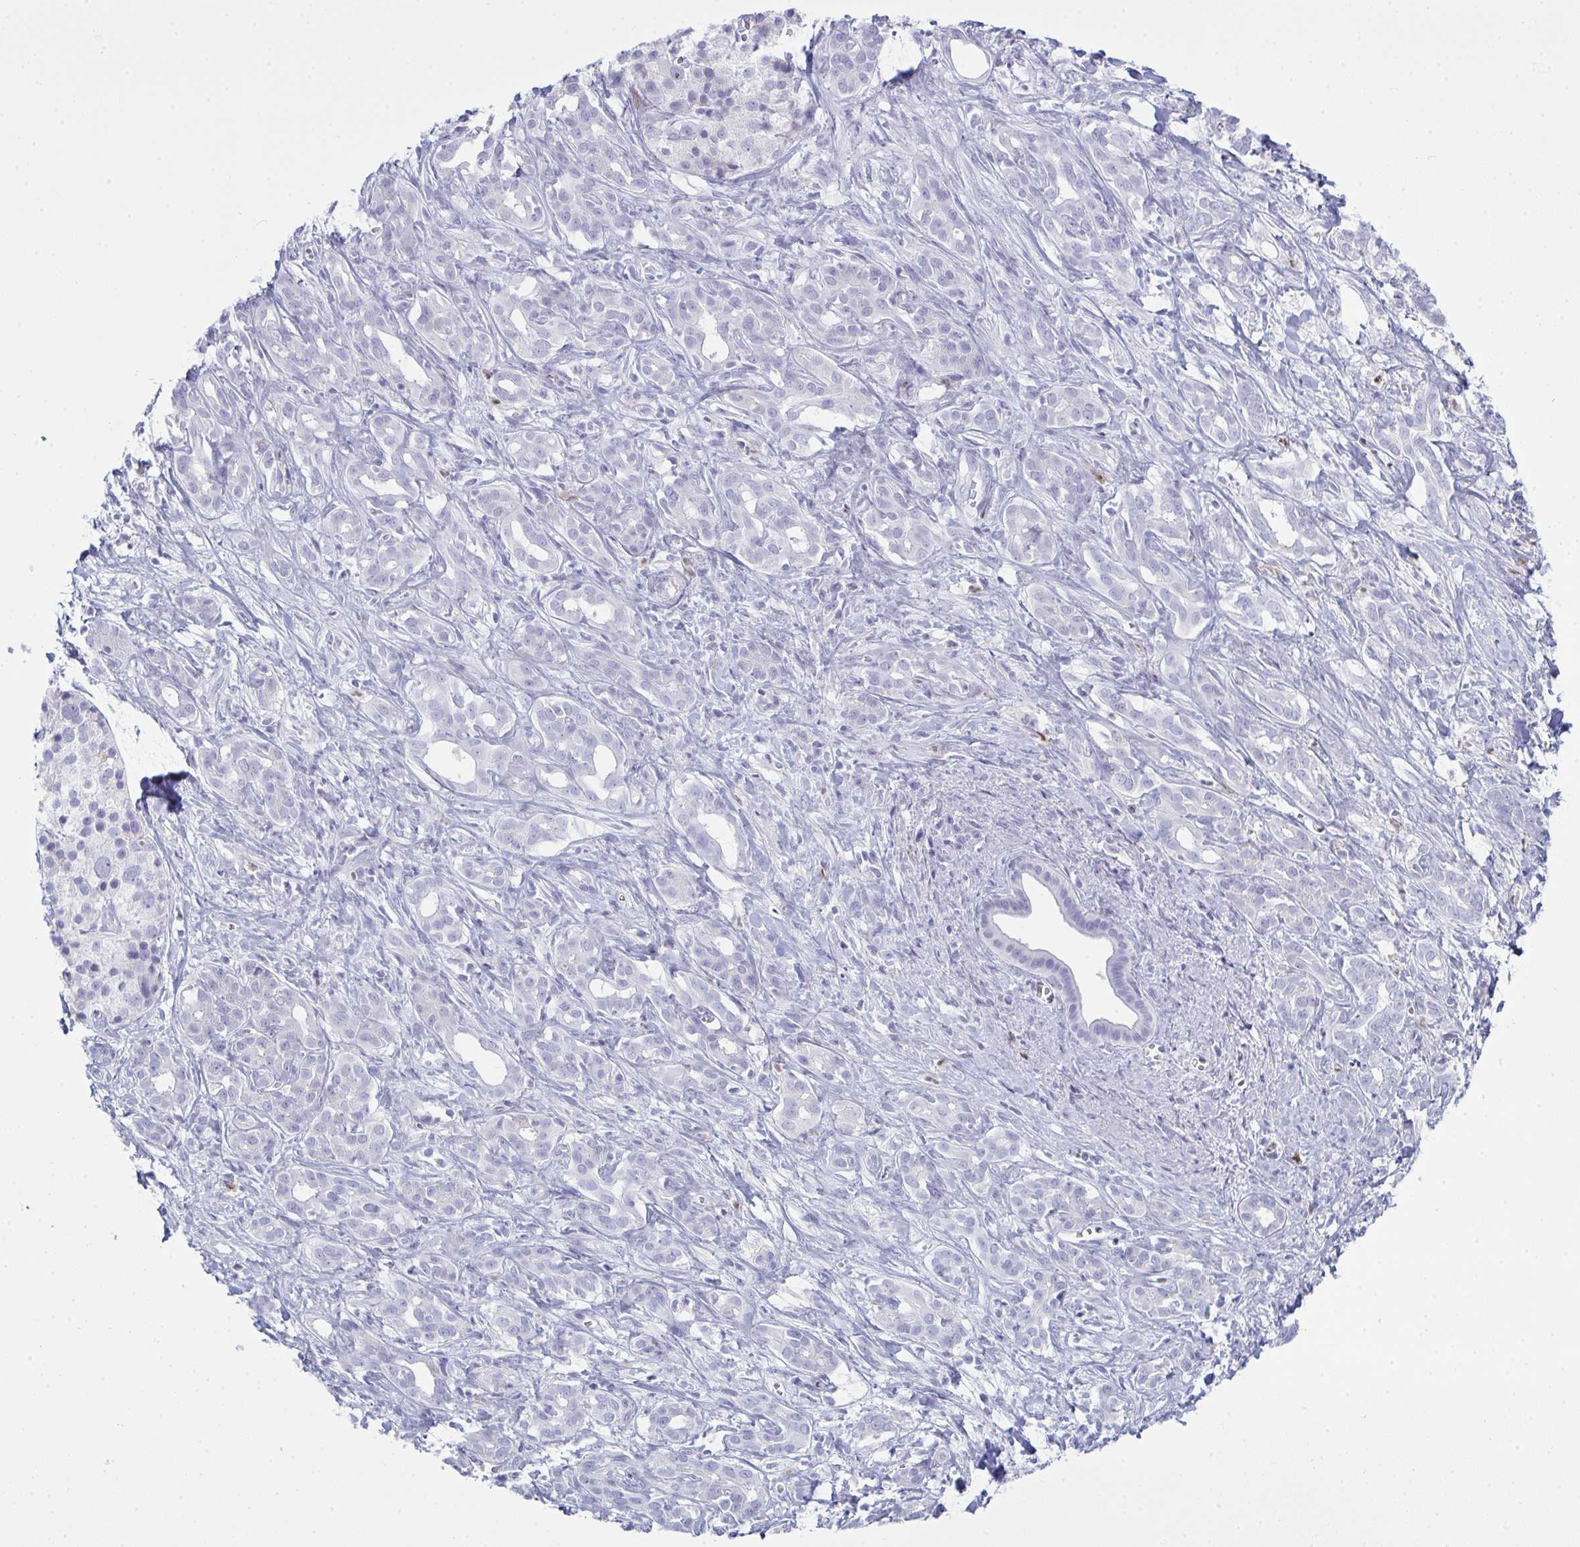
{"staining": {"intensity": "negative", "quantity": "none", "location": "none"}, "tissue": "pancreatic cancer", "cell_type": "Tumor cells", "image_type": "cancer", "snomed": [{"axis": "morphology", "description": "Adenocarcinoma, NOS"}, {"axis": "topography", "description": "Pancreas"}], "caption": "High power microscopy photomicrograph of an immunohistochemistry (IHC) micrograph of pancreatic cancer, revealing no significant expression in tumor cells. The staining was performed using DAB (3,3'-diaminobenzidine) to visualize the protein expression in brown, while the nuclei were stained in blue with hematoxylin (Magnification: 20x).", "gene": "SERPINB10", "patient": {"sex": "male", "age": 61}}